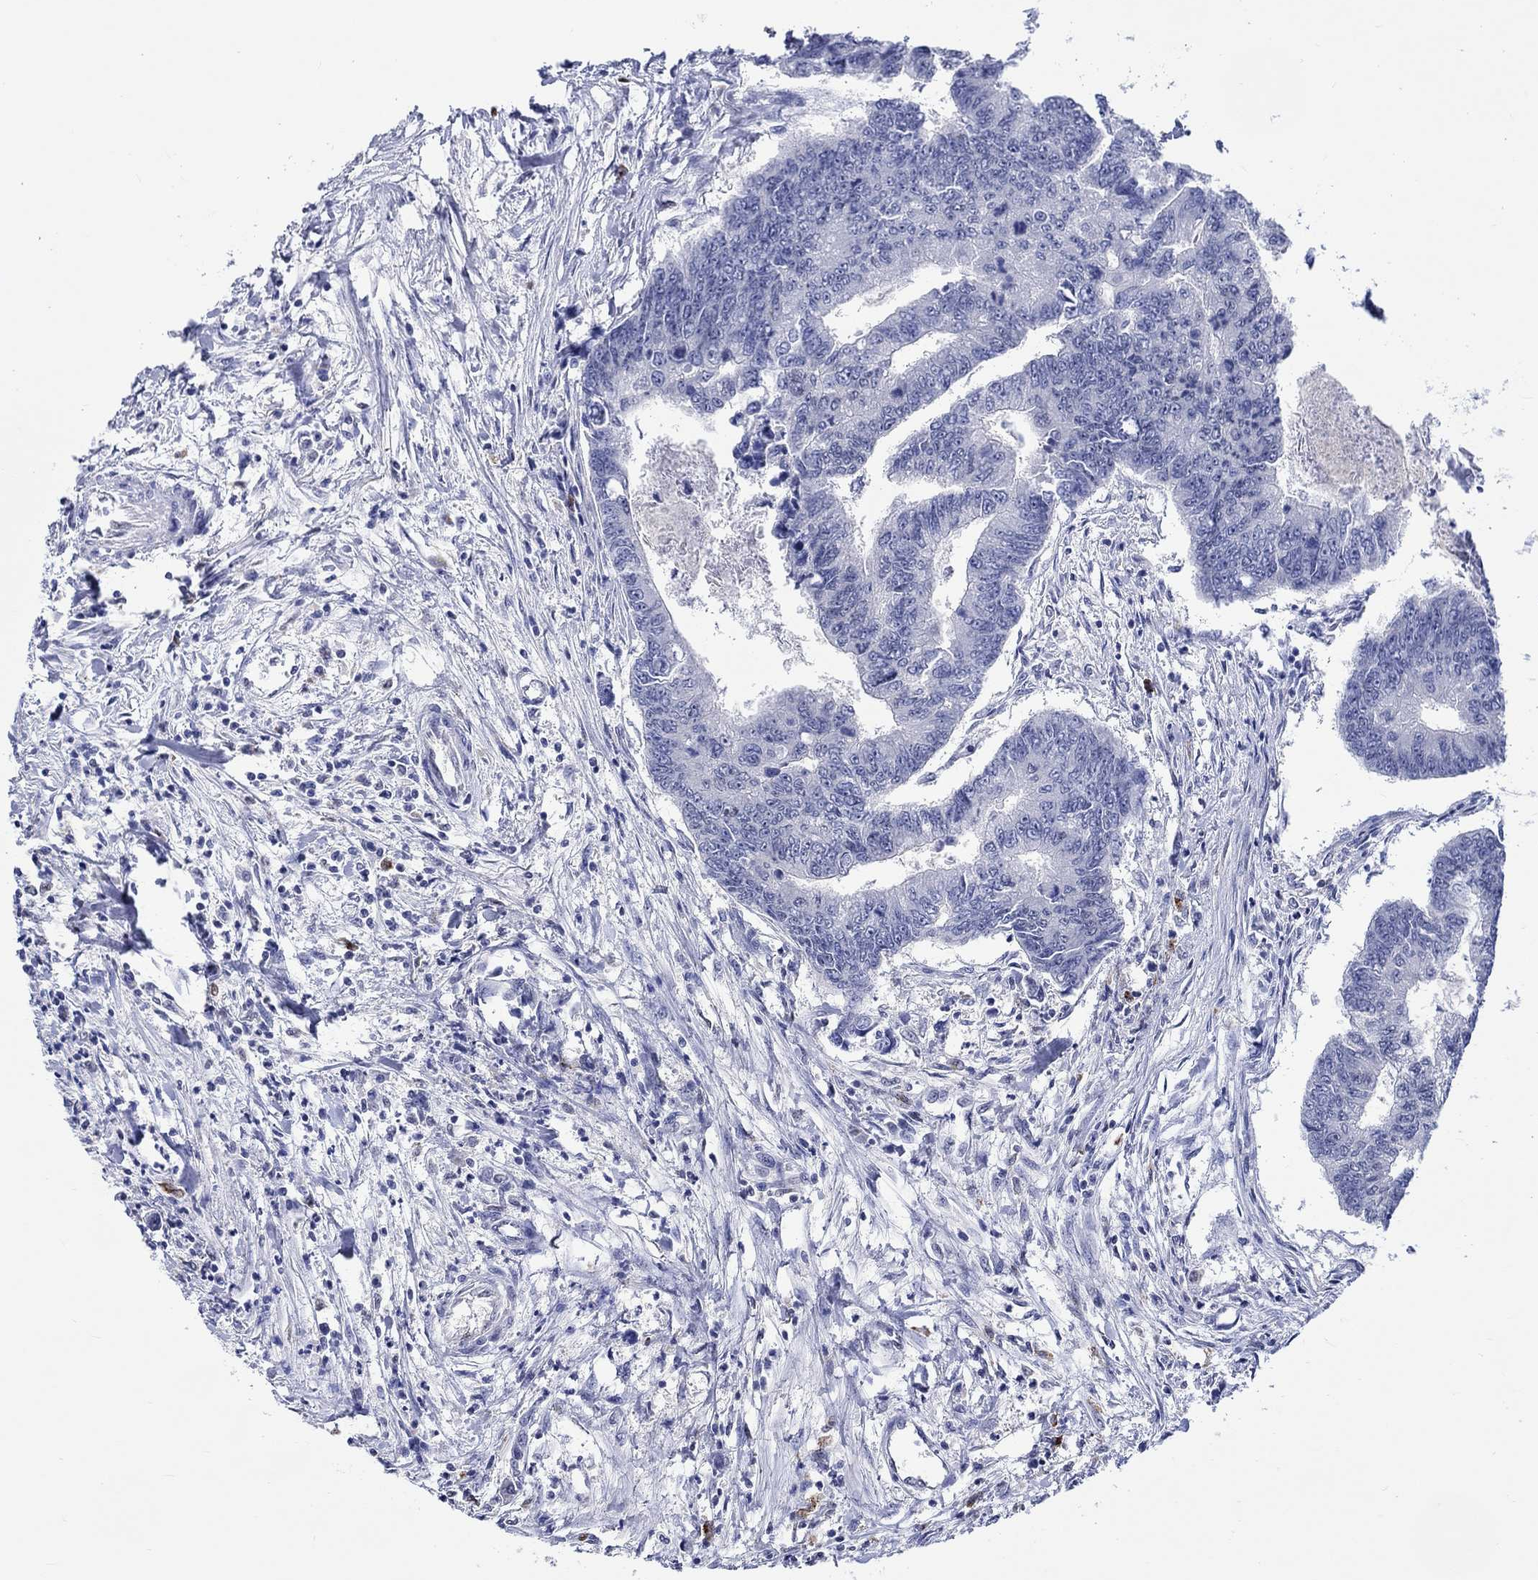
{"staining": {"intensity": "negative", "quantity": "none", "location": "none"}, "tissue": "colorectal cancer", "cell_type": "Tumor cells", "image_type": "cancer", "snomed": [{"axis": "morphology", "description": "Adenocarcinoma, NOS"}, {"axis": "topography", "description": "Colon"}], "caption": "This image is of colorectal cancer stained with immunohistochemistry to label a protein in brown with the nuclei are counter-stained blue. There is no positivity in tumor cells.", "gene": "GATA2", "patient": {"sex": "female", "age": 65}}